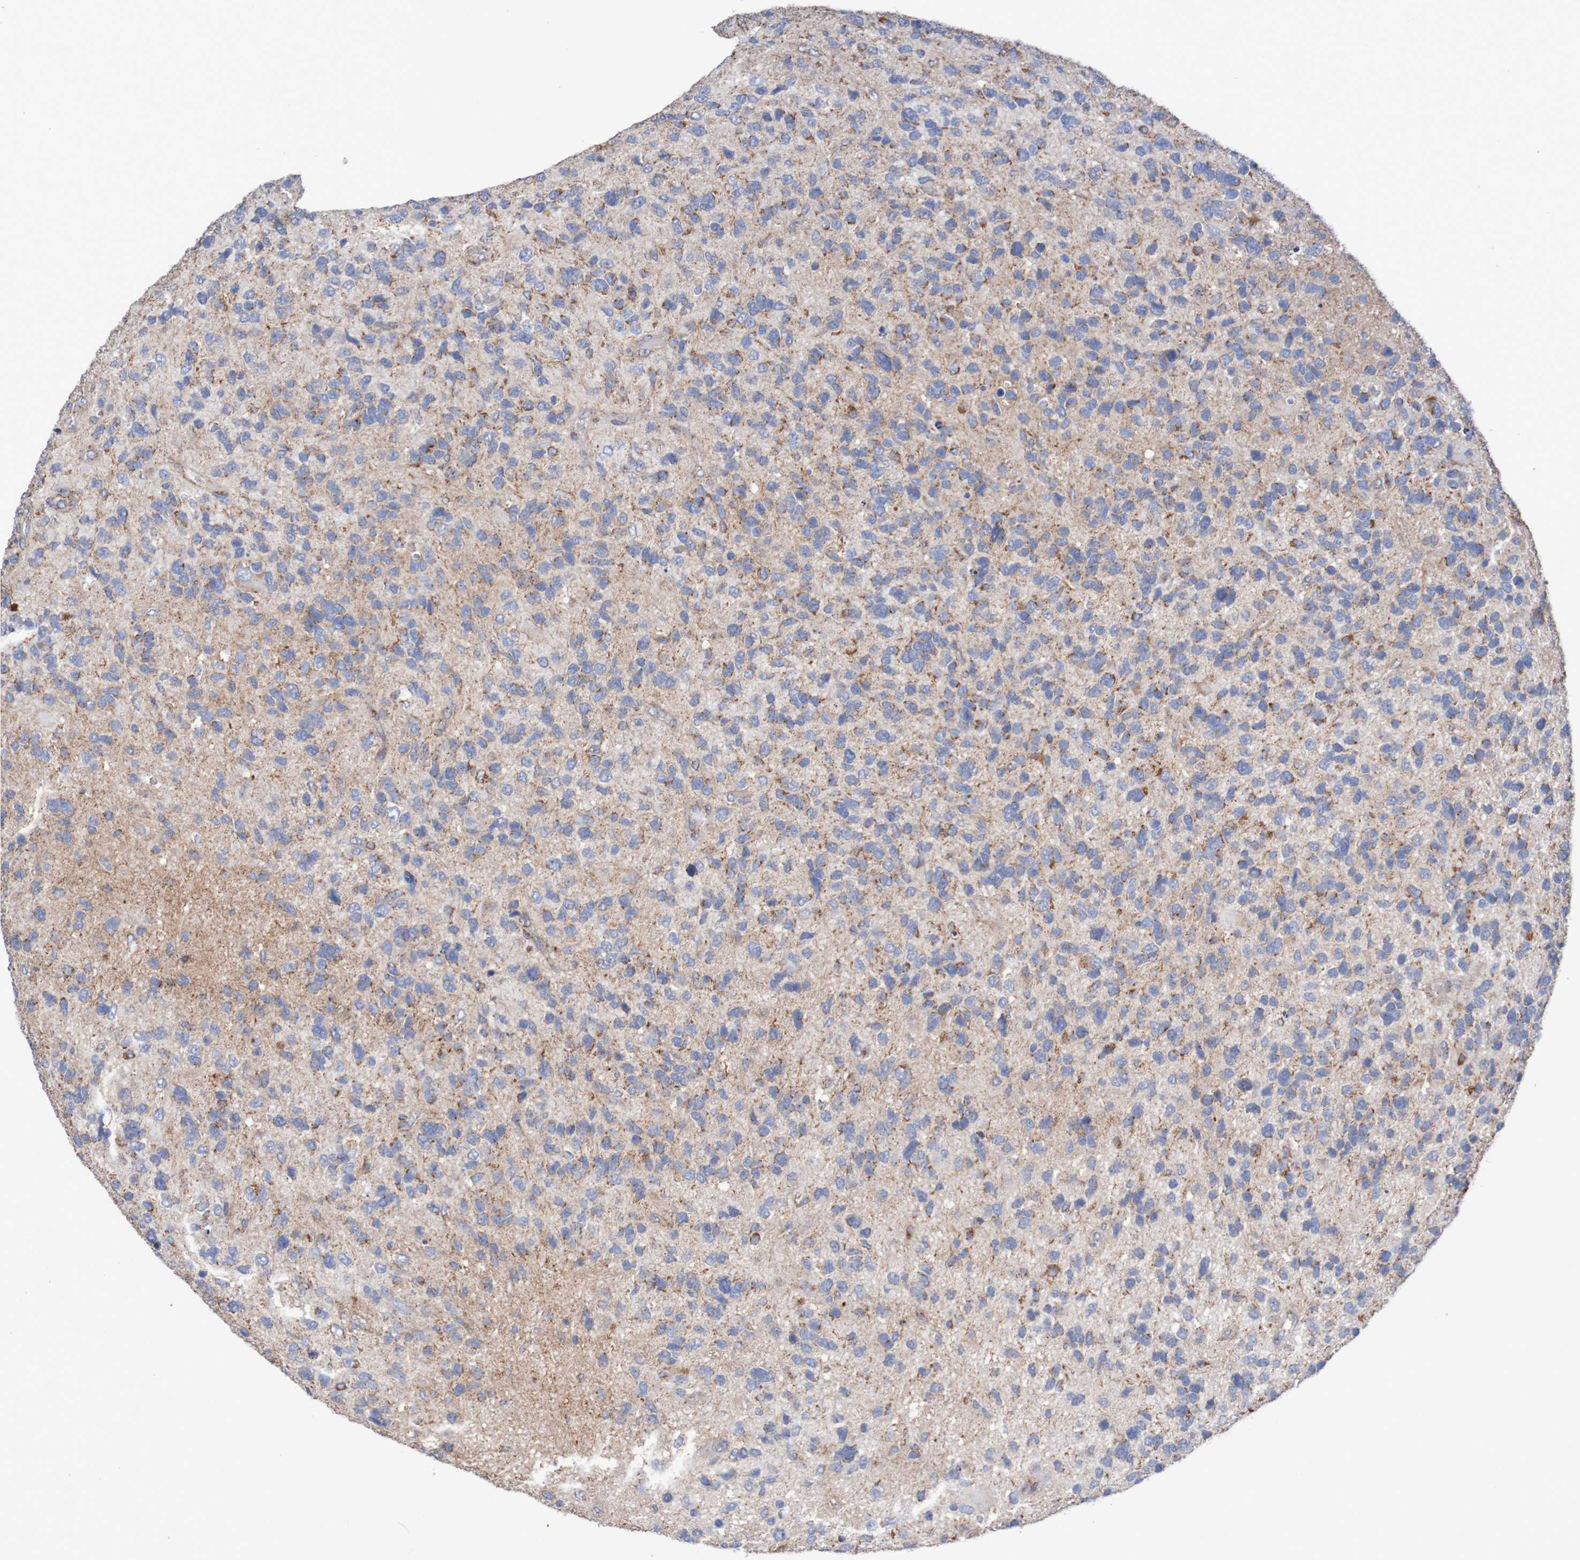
{"staining": {"intensity": "moderate", "quantity": "25%-75%", "location": "cytoplasmic/membranous"}, "tissue": "glioma", "cell_type": "Tumor cells", "image_type": "cancer", "snomed": [{"axis": "morphology", "description": "Glioma, malignant, High grade"}, {"axis": "topography", "description": "Brain"}], "caption": "Brown immunohistochemical staining in malignant glioma (high-grade) shows moderate cytoplasmic/membranous staining in about 25%-75% of tumor cells.", "gene": "MMEL1", "patient": {"sex": "female", "age": 58}}